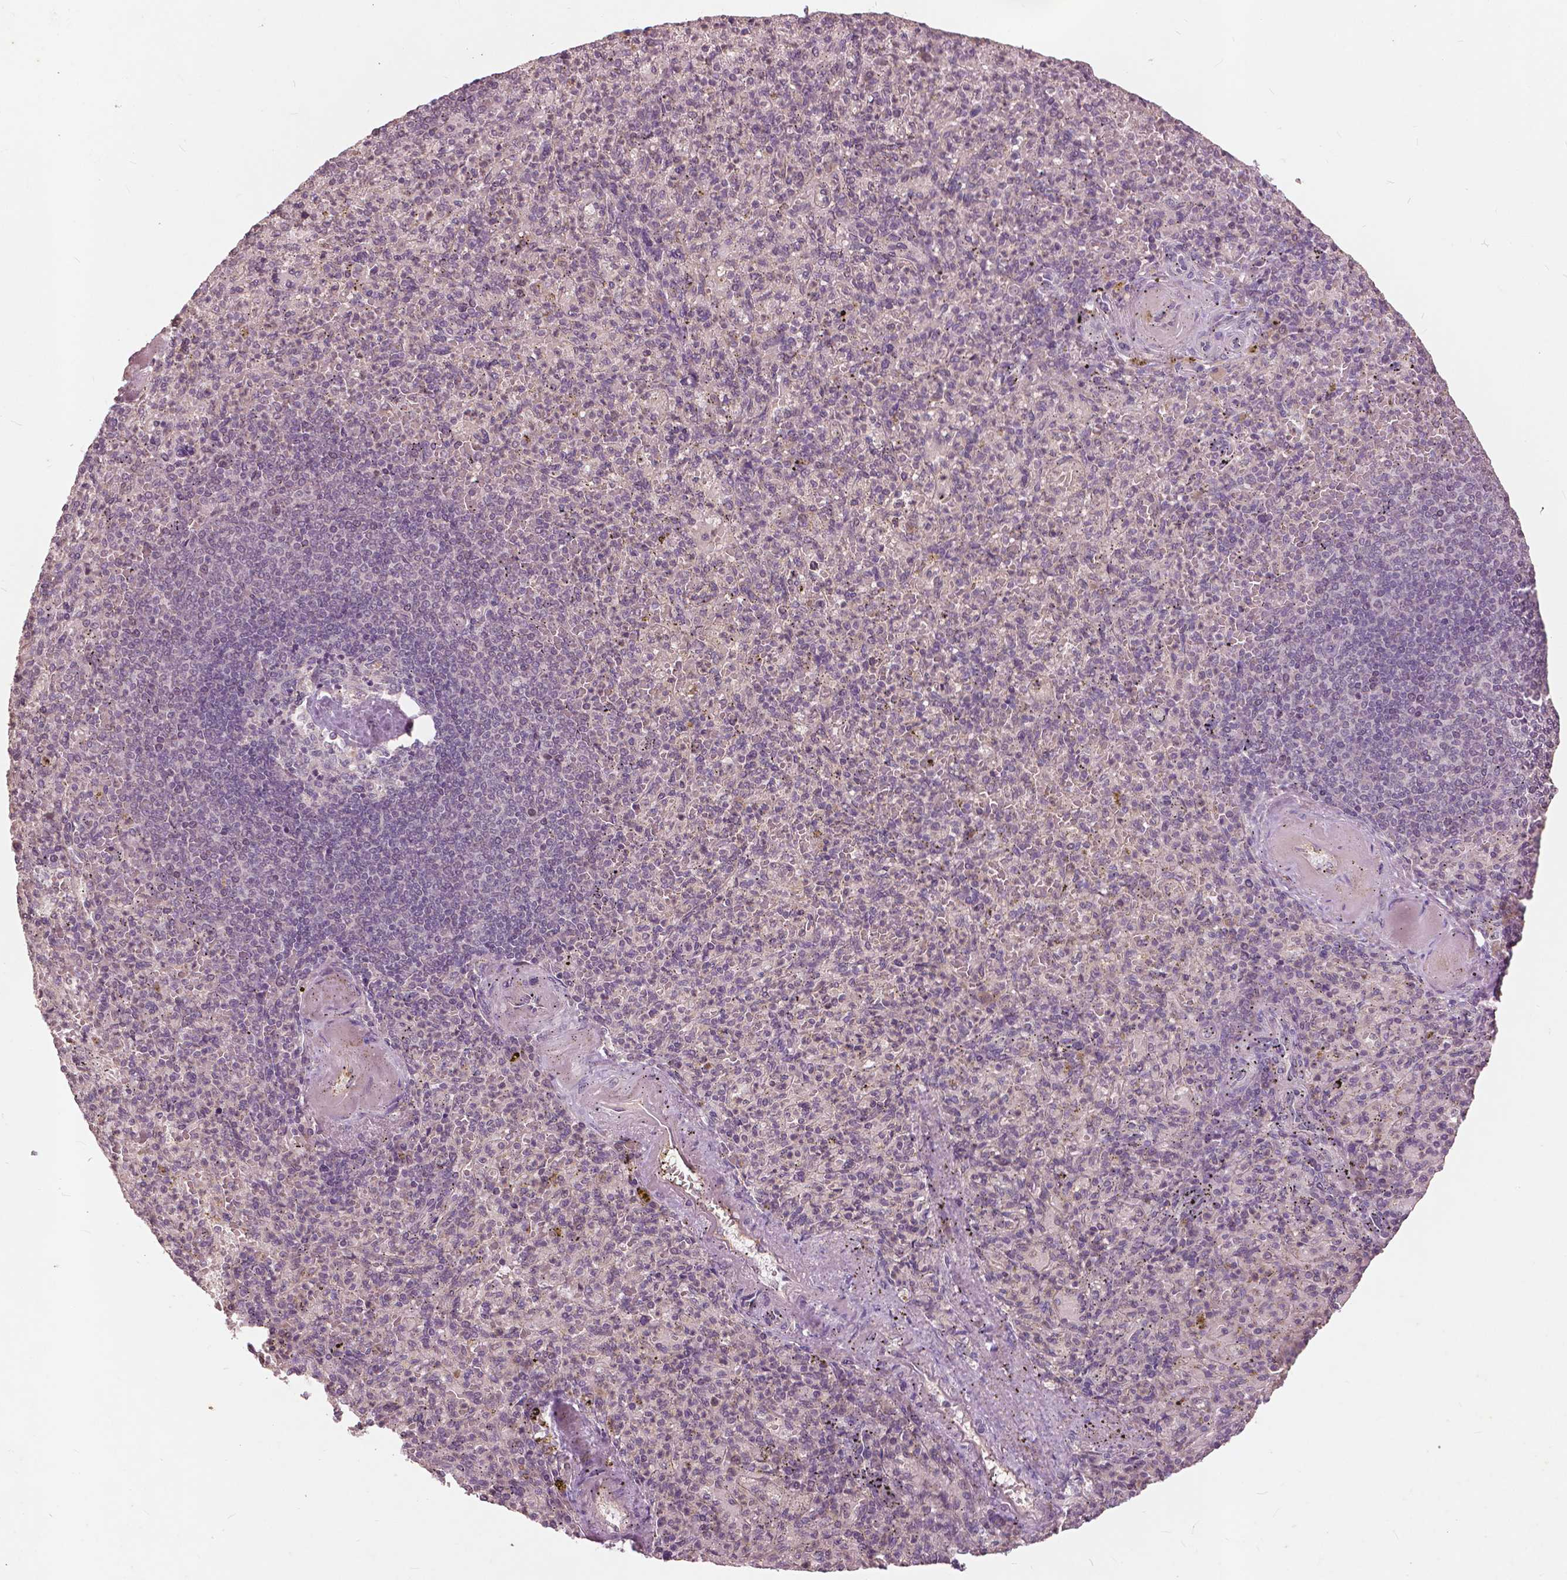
{"staining": {"intensity": "negative", "quantity": "none", "location": "none"}, "tissue": "spleen", "cell_type": "Cells in red pulp", "image_type": "normal", "snomed": [{"axis": "morphology", "description": "Normal tissue, NOS"}, {"axis": "topography", "description": "Spleen"}], "caption": "DAB (3,3'-diaminobenzidine) immunohistochemical staining of normal human spleen reveals no significant expression in cells in red pulp.", "gene": "ANGPTL4", "patient": {"sex": "female", "age": 74}}